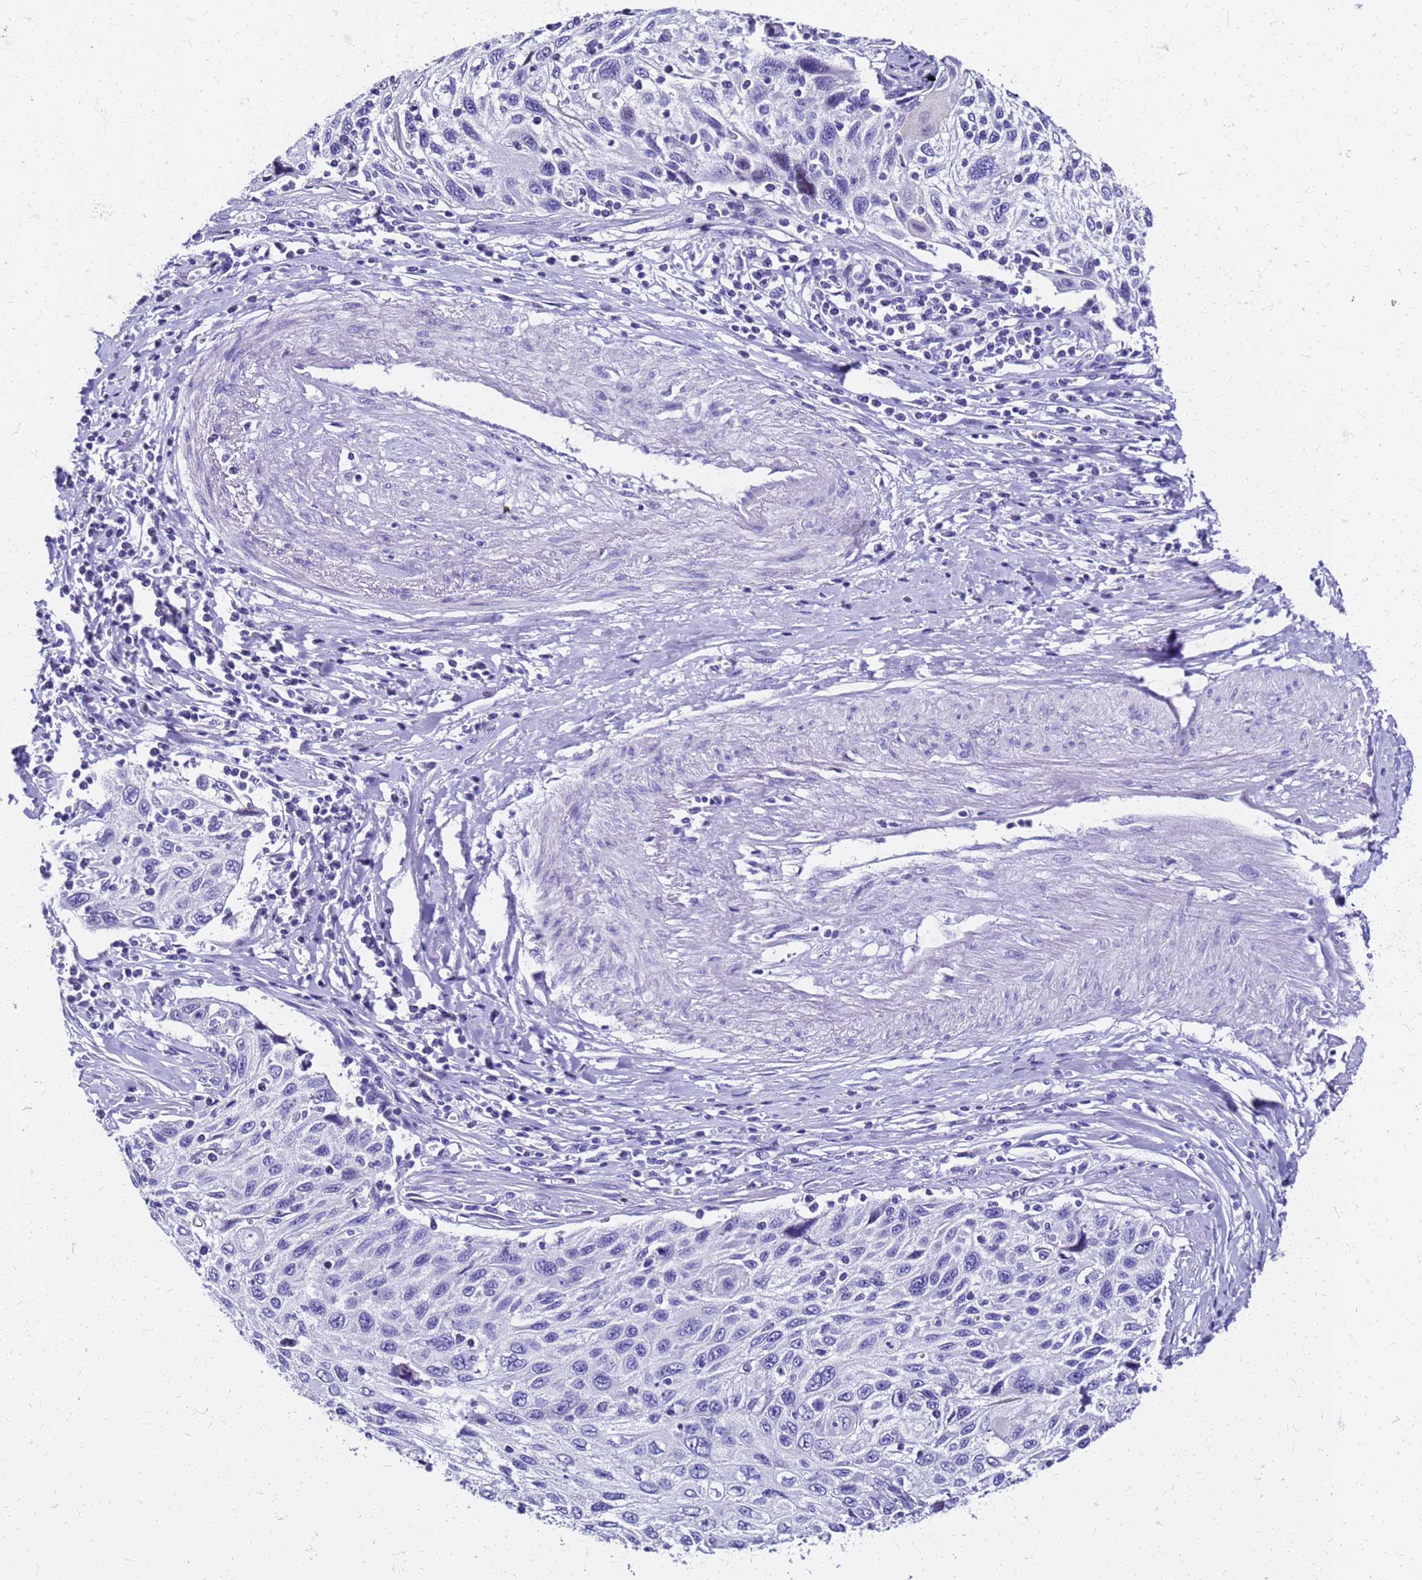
{"staining": {"intensity": "negative", "quantity": "none", "location": "none"}, "tissue": "cervical cancer", "cell_type": "Tumor cells", "image_type": "cancer", "snomed": [{"axis": "morphology", "description": "Squamous cell carcinoma, NOS"}, {"axis": "topography", "description": "Cervix"}], "caption": "Immunohistochemical staining of squamous cell carcinoma (cervical) demonstrates no significant expression in tumor cells. (DAB (3,3'-diaminobenzidine) immunohistochemistry (IHC) visualized using brightfield microscopy, high magnification).", "gene": "SMIM21", "patient": {"sex": "female", "age": 70}}